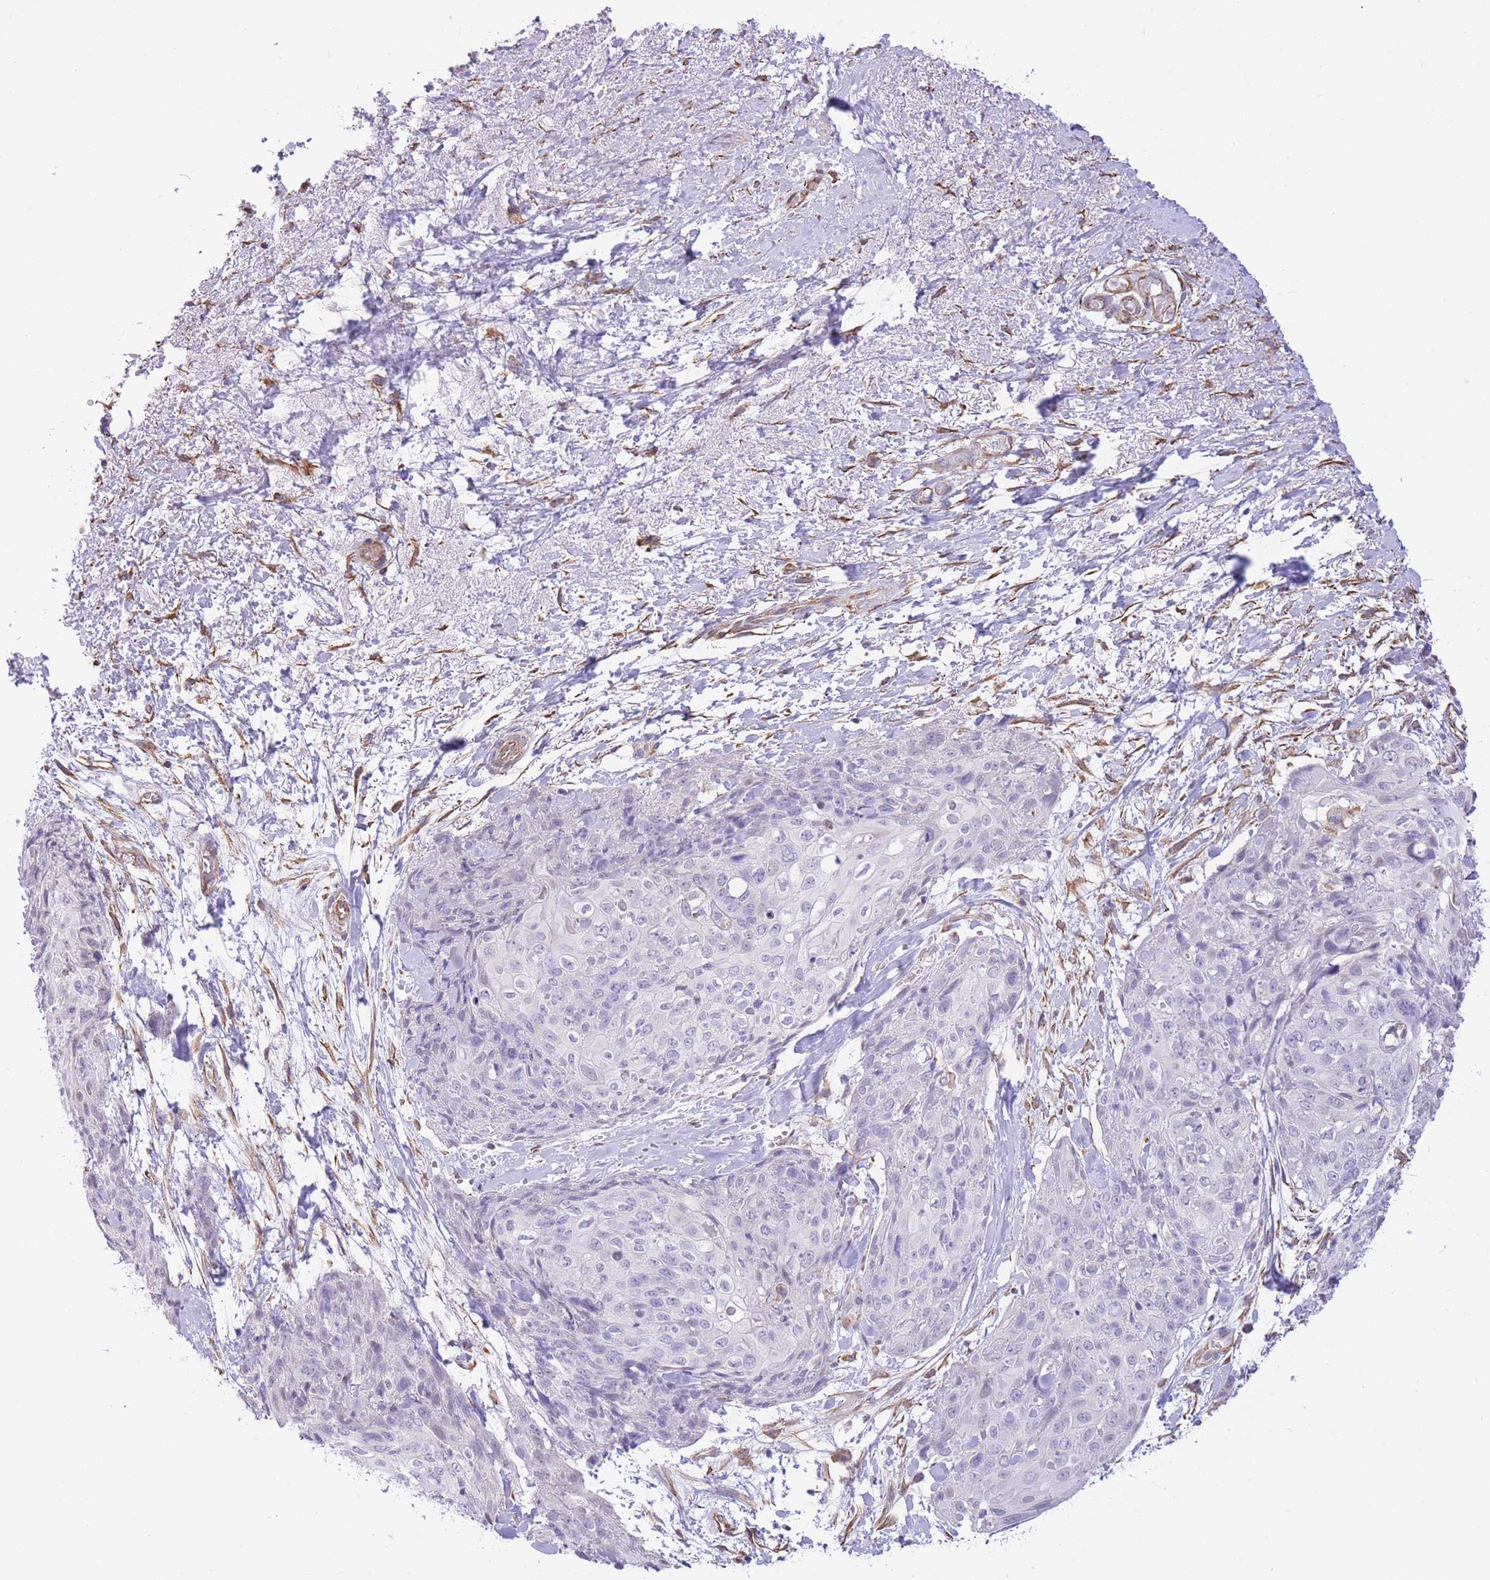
{"staining": {"intensity": "negative", "quantity": "none", "location": "none"}, "tissue": "skin cancer", "cell_type": "Tumor cells", "image_type": "cancer", "snomed": [{"axis": "morphology", "description": "Squamous cell carcinoma, NOS"}, {"axis": "topography", "description": "Skin"}, {"axis": "topography", "description": "Vulva"}], "caption": "Tumor cells are negative for protein expression in human skin cancer (squamous cell carcinoma). The staining is performed using DAB (3,3'-diaminobenzidine) brown chromogen with nuclei counter-stained in using hematoxylin.", "gene": "PSG8", "patient": {"sex": "female", "age": 85}}